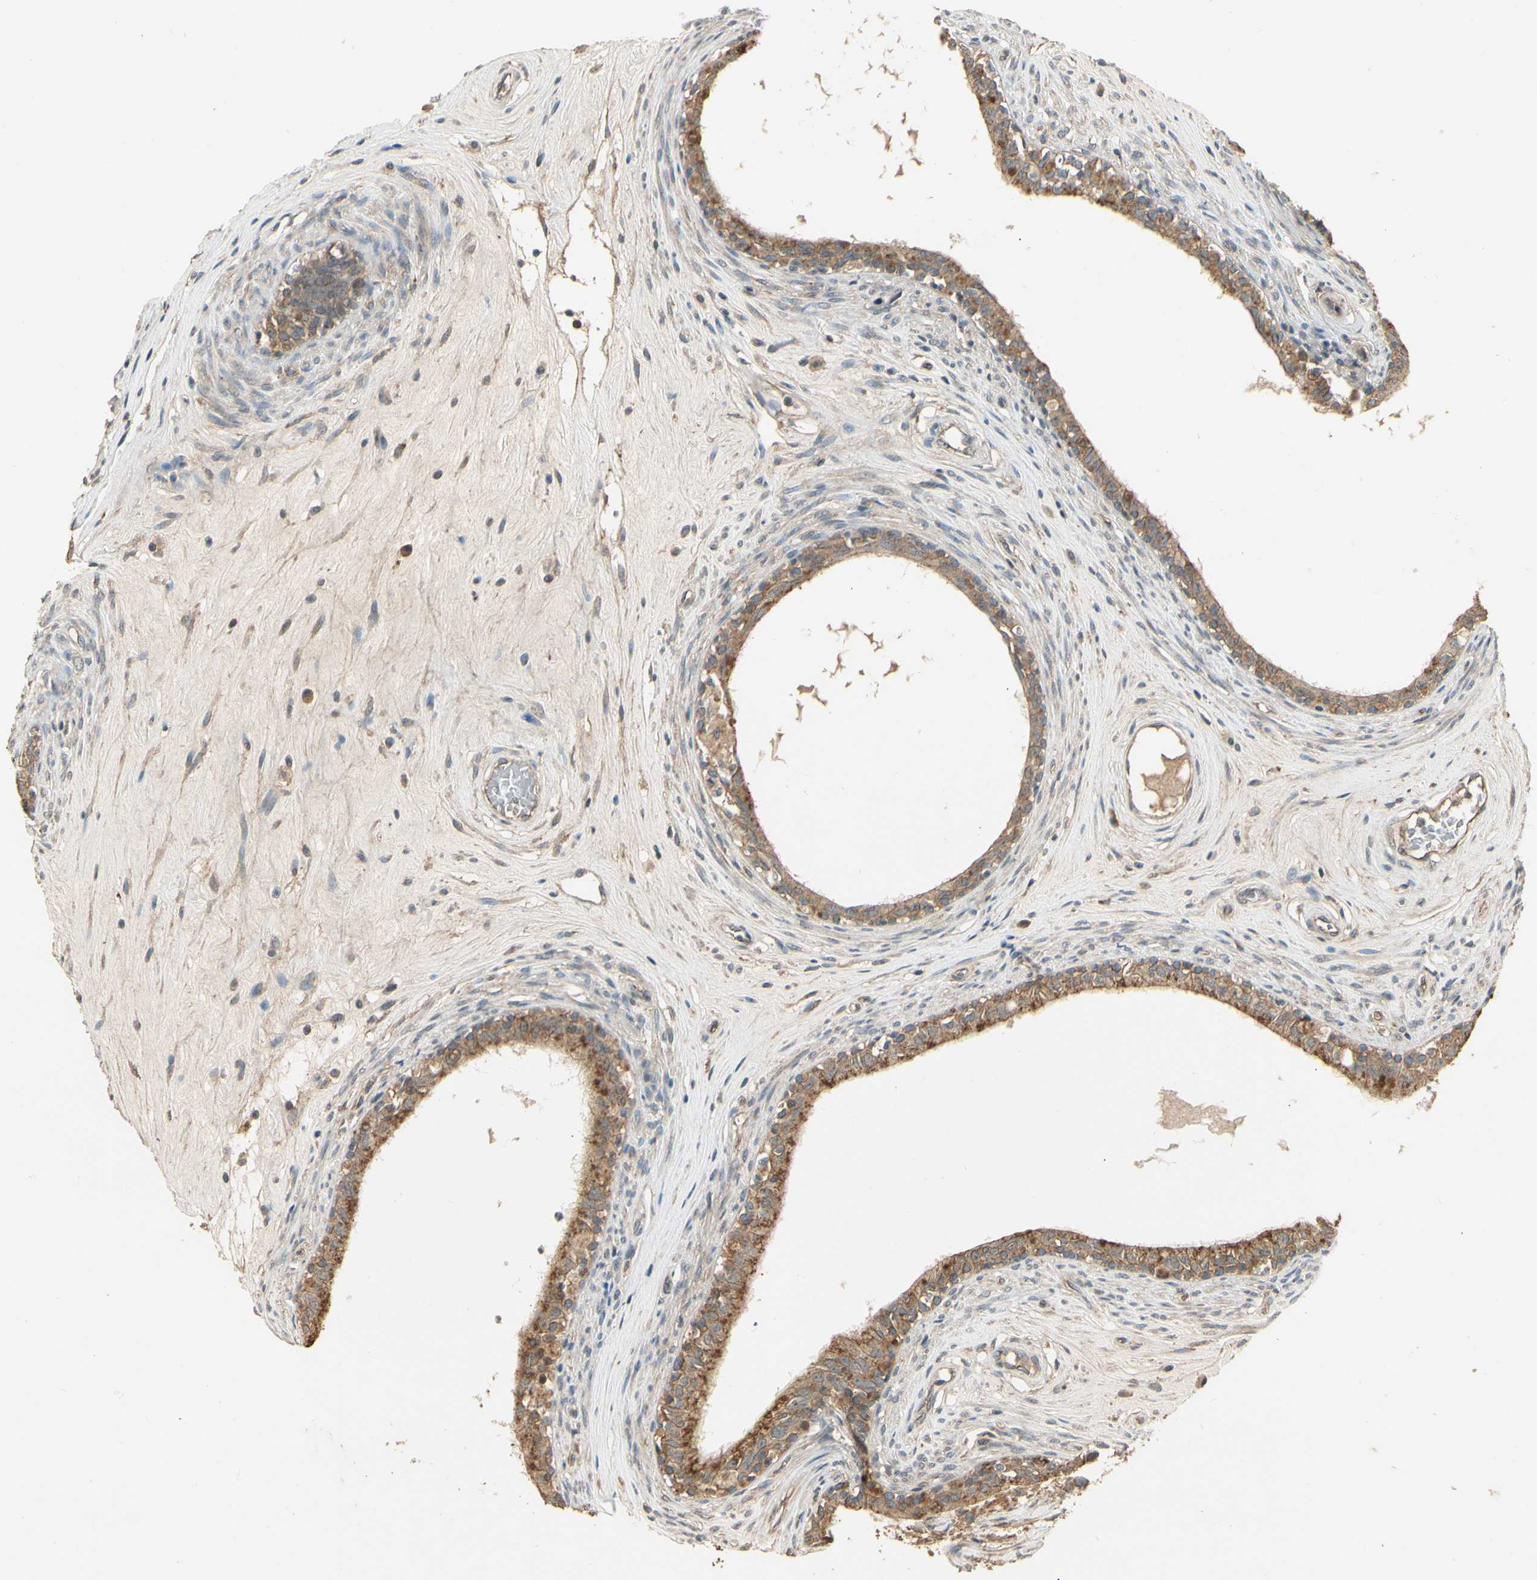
{"staining": {"intensity": "moderate", "quantity": ">75%", "location": "cytoplasmic/membranous"}, "tissue": "epididymis", "cell_type": "Glandular cells", "image_type": "normal", "snomed": [{"axis": "morphology", "description": "Normal tissue, NOS"}, {"axis": "morphology", "description": "Inflammation, NOS"}, {"axis": "topography", "description": "Epididymis"}], "caption": "Glandular cells exhibit moderate cytoplasmic/membranous positivity in approximately >75% of cells in unremarkable epididymis. Nuclei are stained in blue.", "gene": "RNF180", "patient": {"sex": "male", "age": 84}}